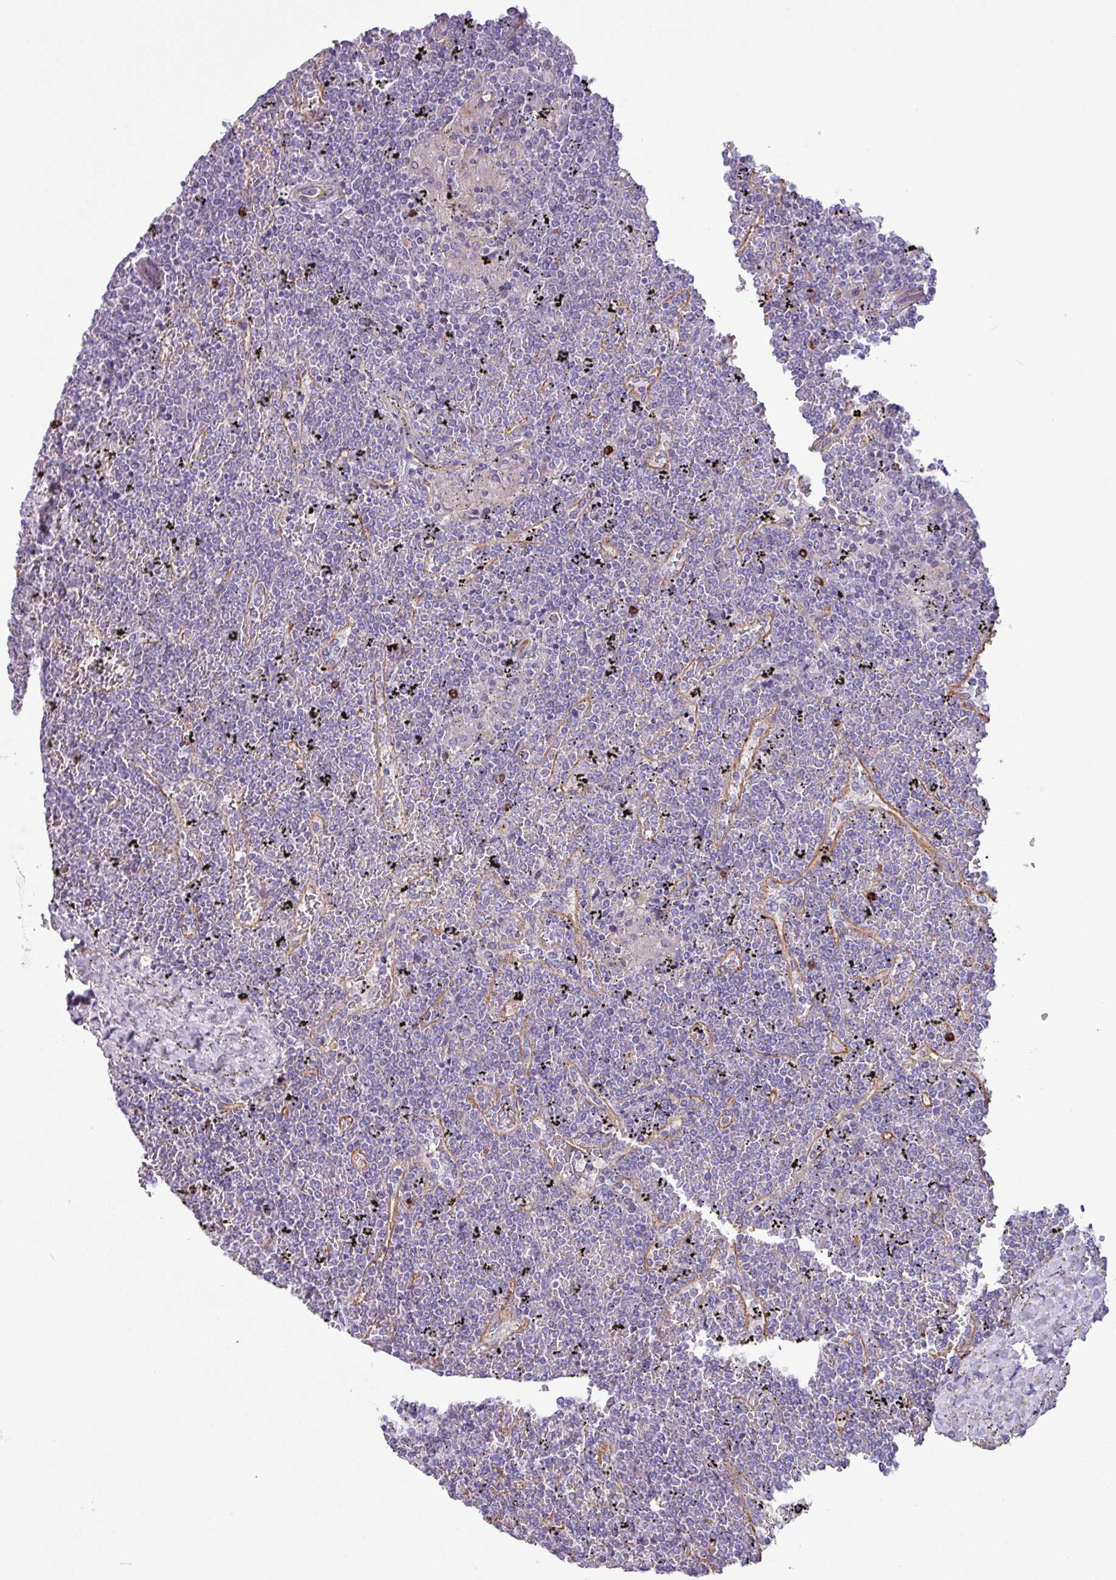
{"staining": {"intensity": "negative", "quantity": "none", "location": "none"}, "tissue": "lymphoma", "cell_type": "Tumor cells", "image_type": "cancer", "snomed": [{"axis": "morphology", "description": "Malignant lymphoma, non-Hodgkin's type, Low grade"}, {"axis": "topography", "description": "Spleen"}], "caption": "Image shows no significant protein expression in tumor cells of lymphoma. Brightfield microscopy of IHC stained with DAB (brown) and hematoxylin (blue), captured at high magnification.", "gene": "MRM2", "patient": {"sex": "female", "age": 19}}